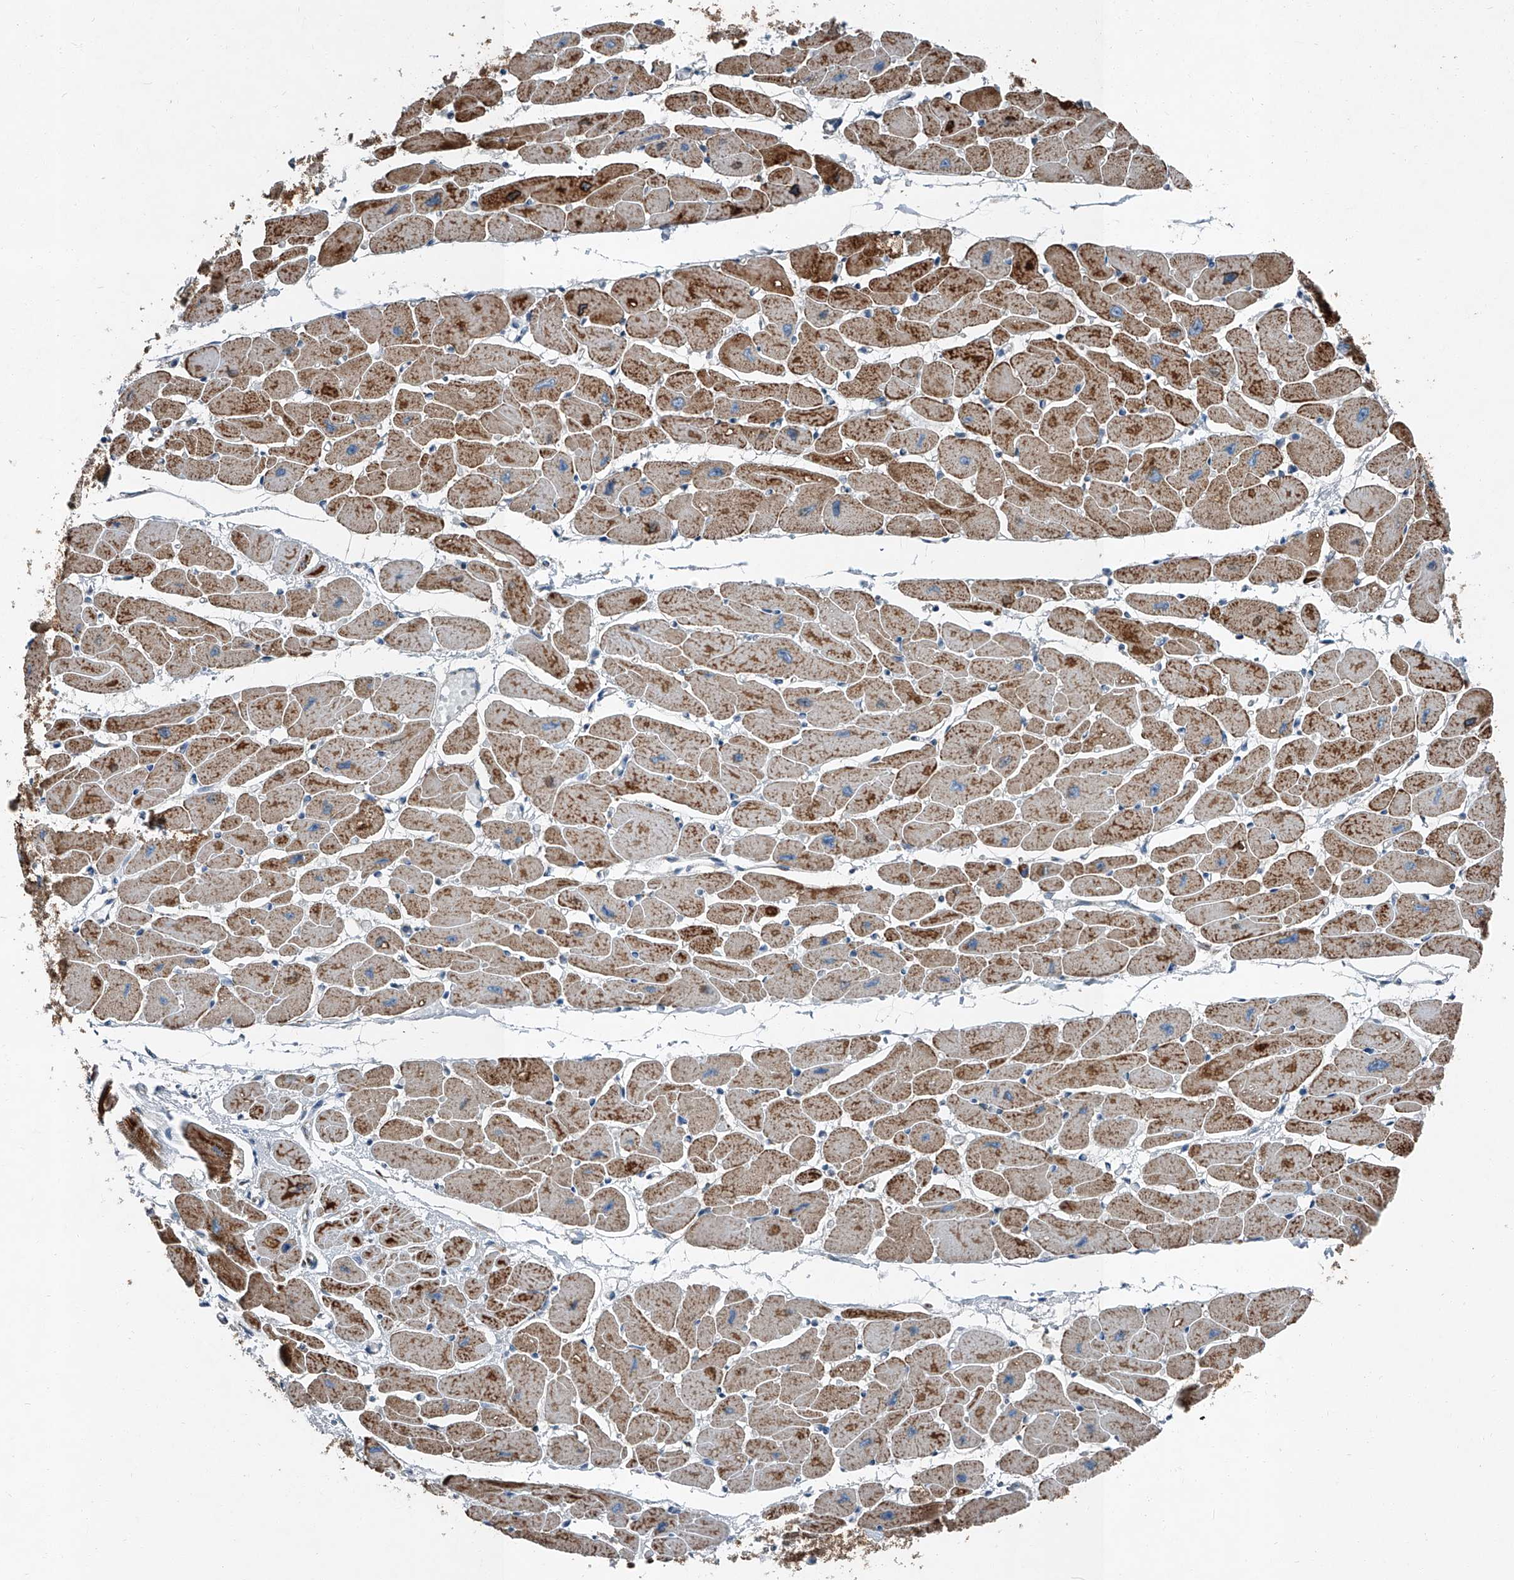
{"staining": {"intensity": "strong", "quantity": ">75%", "location": "cytoplasmic/membranous"}, "tissue": "heart muscle", "cell_type": "Cardiomyocytes", "image_type": "normal", "snomed": [{"axis": "morphology", "description": "Normal tissue, NOS"}, {"axis": "topography", "description": "Heart"}], "caption": "The micrograph displays immunohistochemical staining of normal heart muscle. There is strong cytoplasmic/membranous staining is identified in approximately >75% of cardiomyocytes.", "gene": "CHRNA7", "patient": {"sex": "female", "age": 54}}